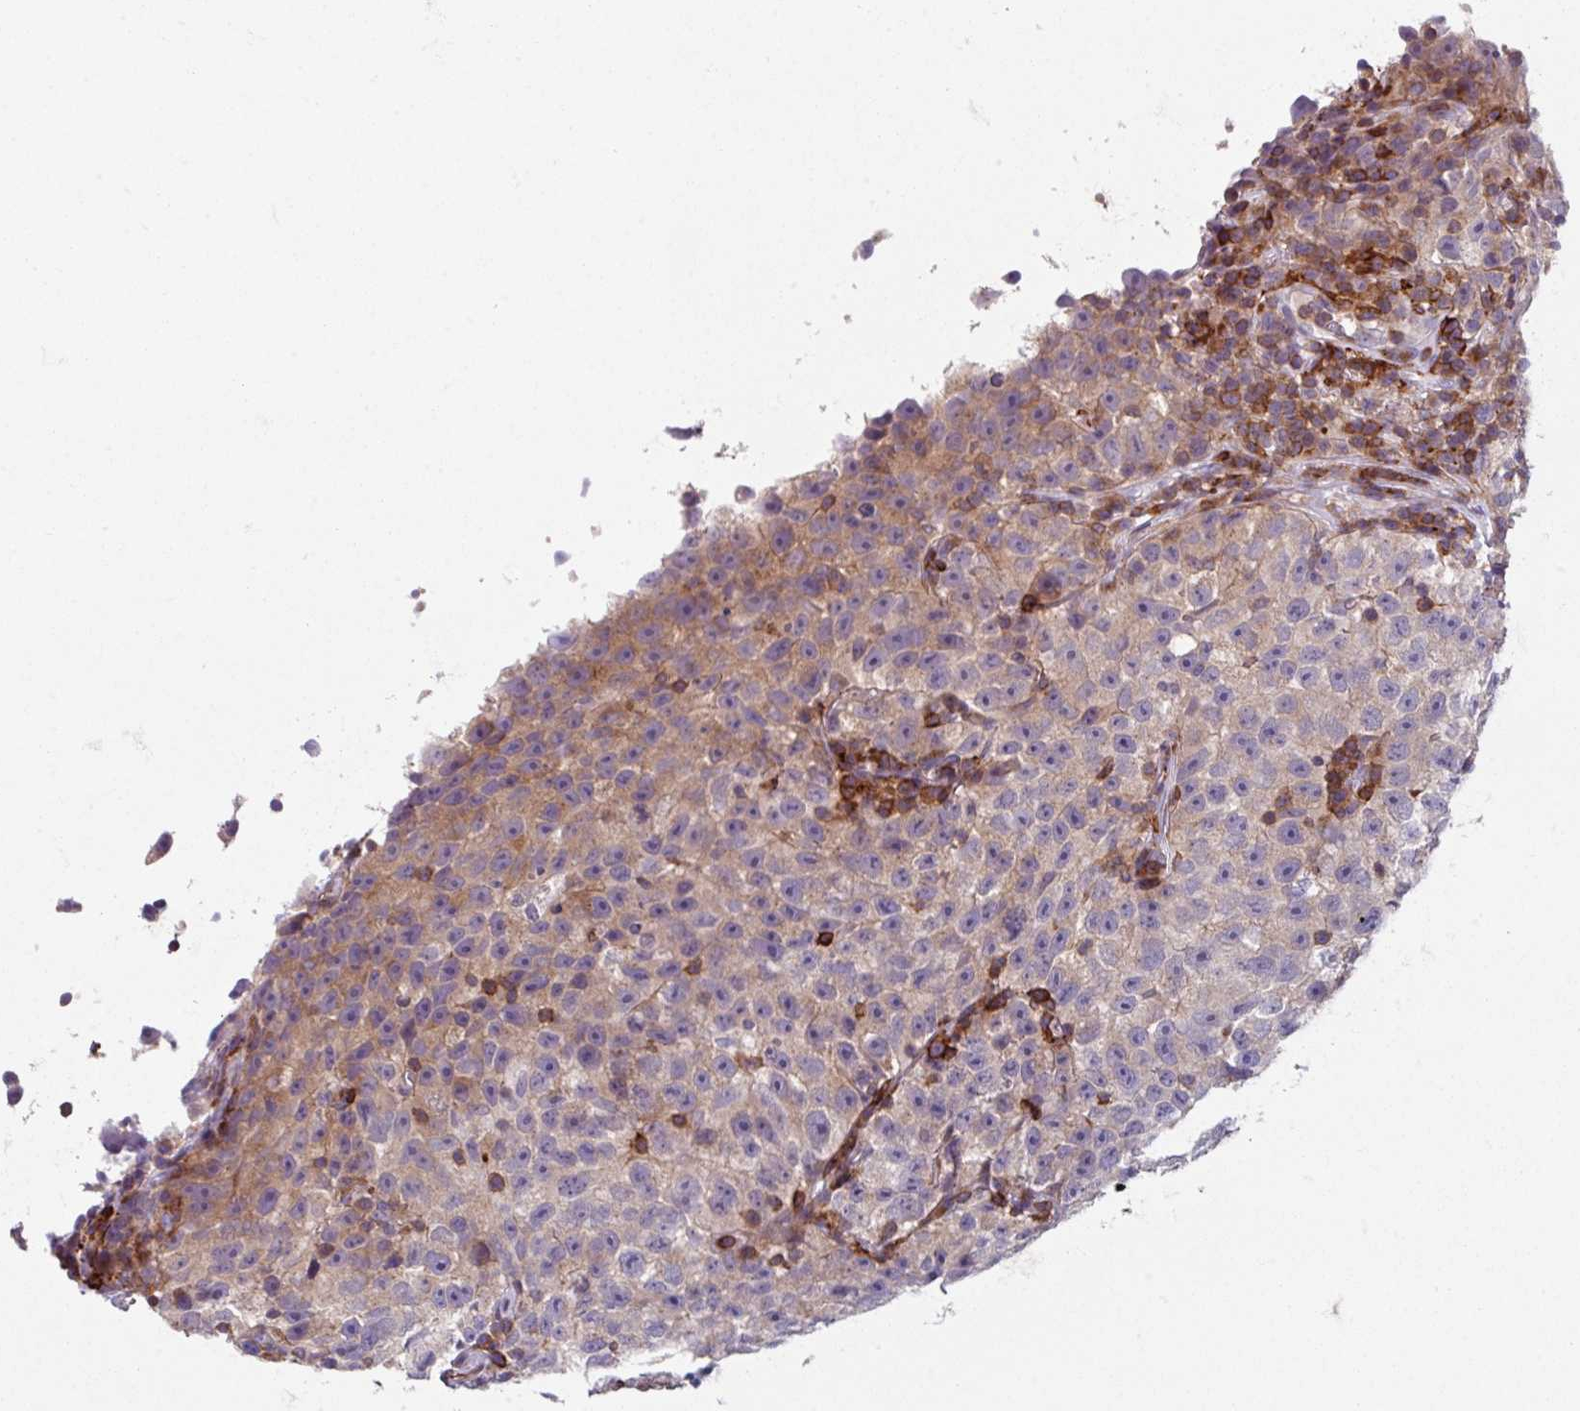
{"staining": {"intensity": "weak", "quantity": "25%-75%", "location": "cytoplasmic/membranous"}, "tissue": "testis cancer", "cell_type": "Tumor cells", "image_type": "cancer", "snomed": [{"axis": "morphology", "description": "Seminoma, NOS"}, {"axis": "topography", "description": "Testis"}], "caption": "A photomicrograph showing weak cytoplasmic/membranous positivity in about 25%-75% of tumor cells in testis seminoma, as visualized by brown immunohistochemical staining.", "gene": "NEDD9", "patient": {"sex": "male", "age": 22}}